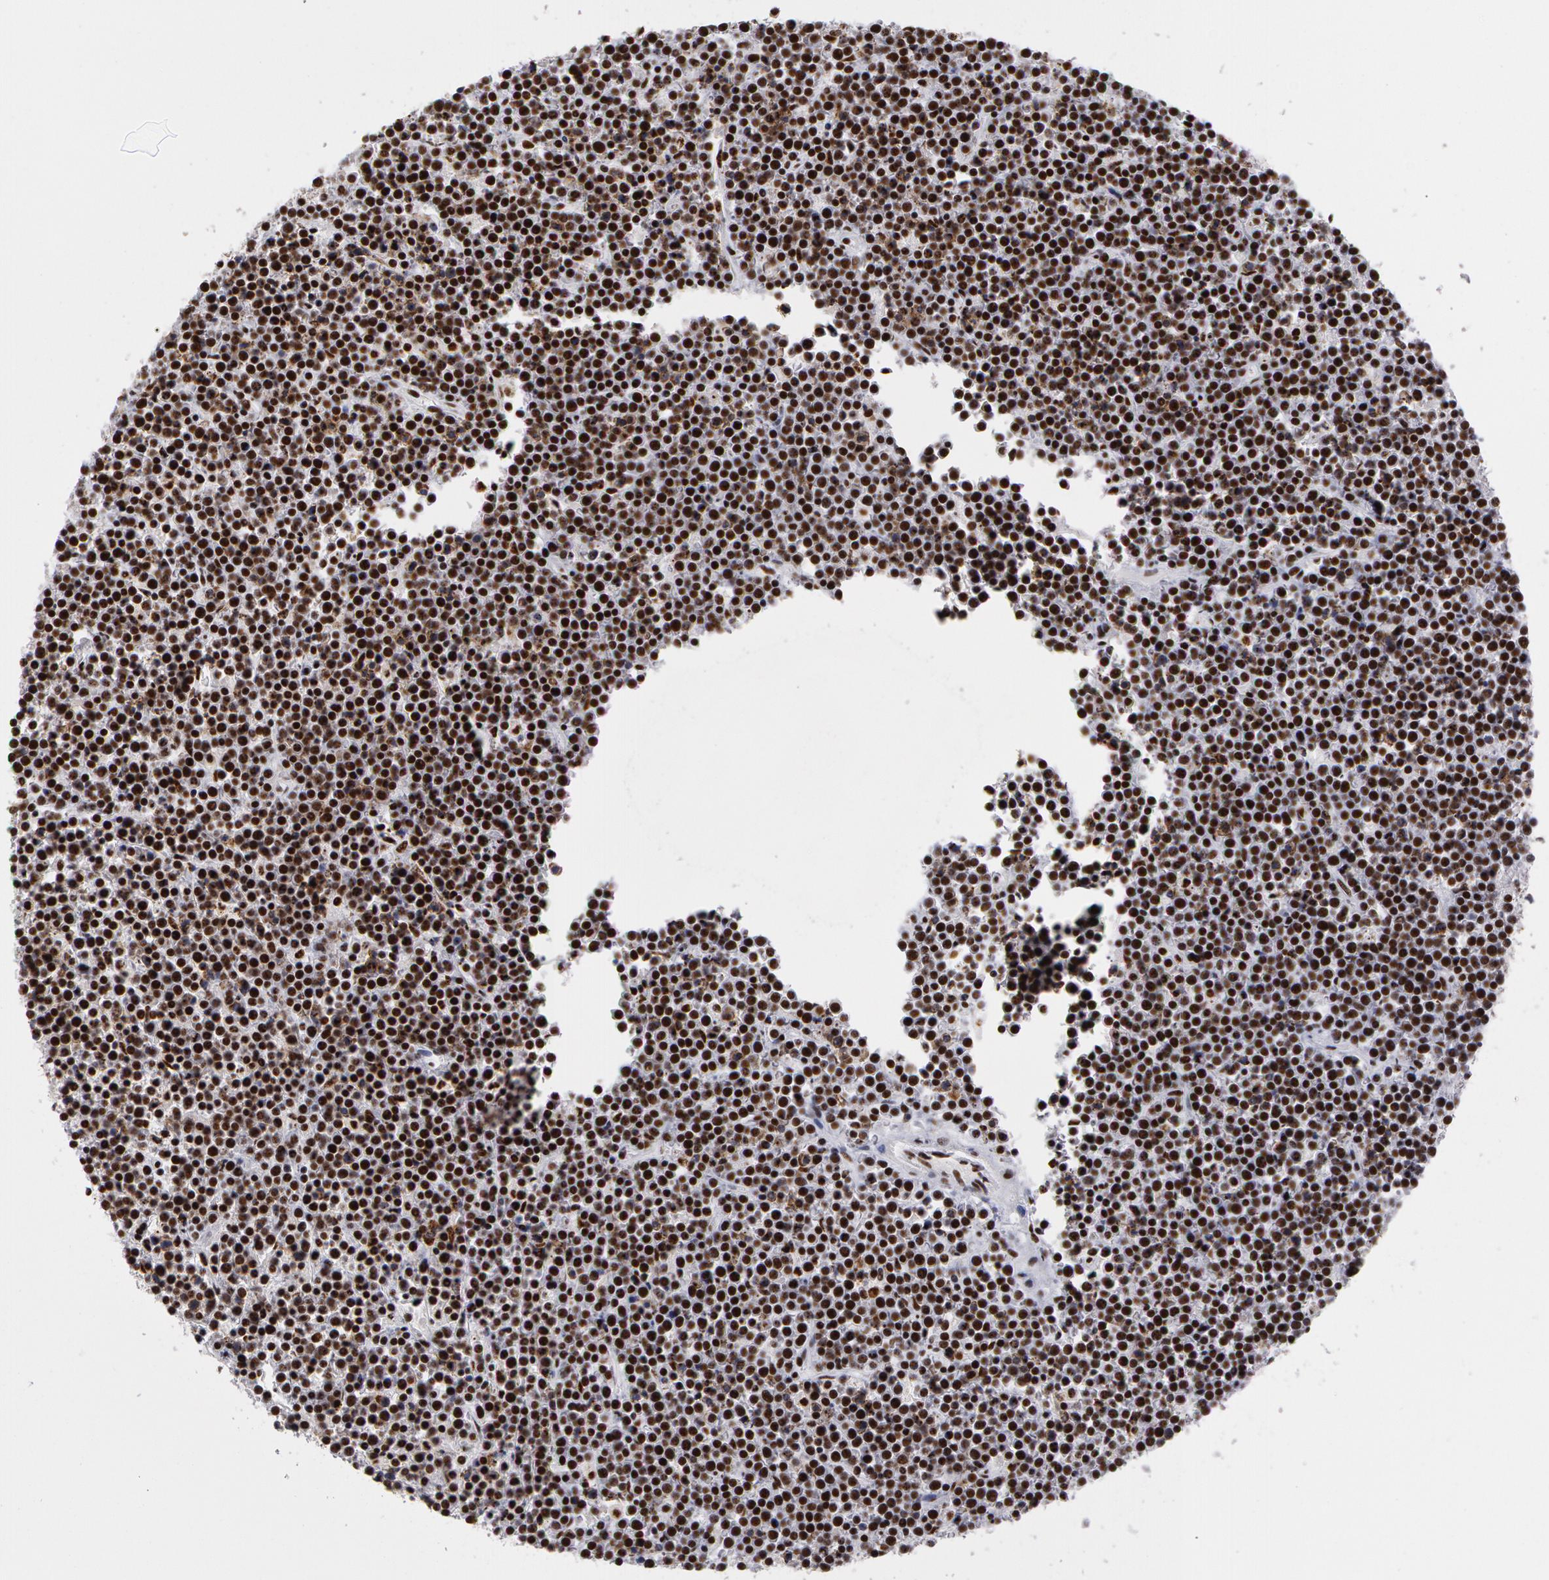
{"staining": {"intensity": "strong", "quantity": ">75%", "location": "nuclear"}, "tissue": "lymphoma", "cell_type": "Tumor cells", "image_type": "cancer", "snomed": [{"axis": "morphology", "description": "Malignant lymphoma, non-Hodgkin's type, High grade"}, {"axis": "topography", "description": "Ovary"}], "caption": "Human malignant lymphoma, non-Hodgkin's type (high-grade) stained for a protein (brown) shows strong nuclear positive positivity in approximately >75% of tumor cells.", "gene": "PNN", "patient": {"sex": "female", "age": 56}}